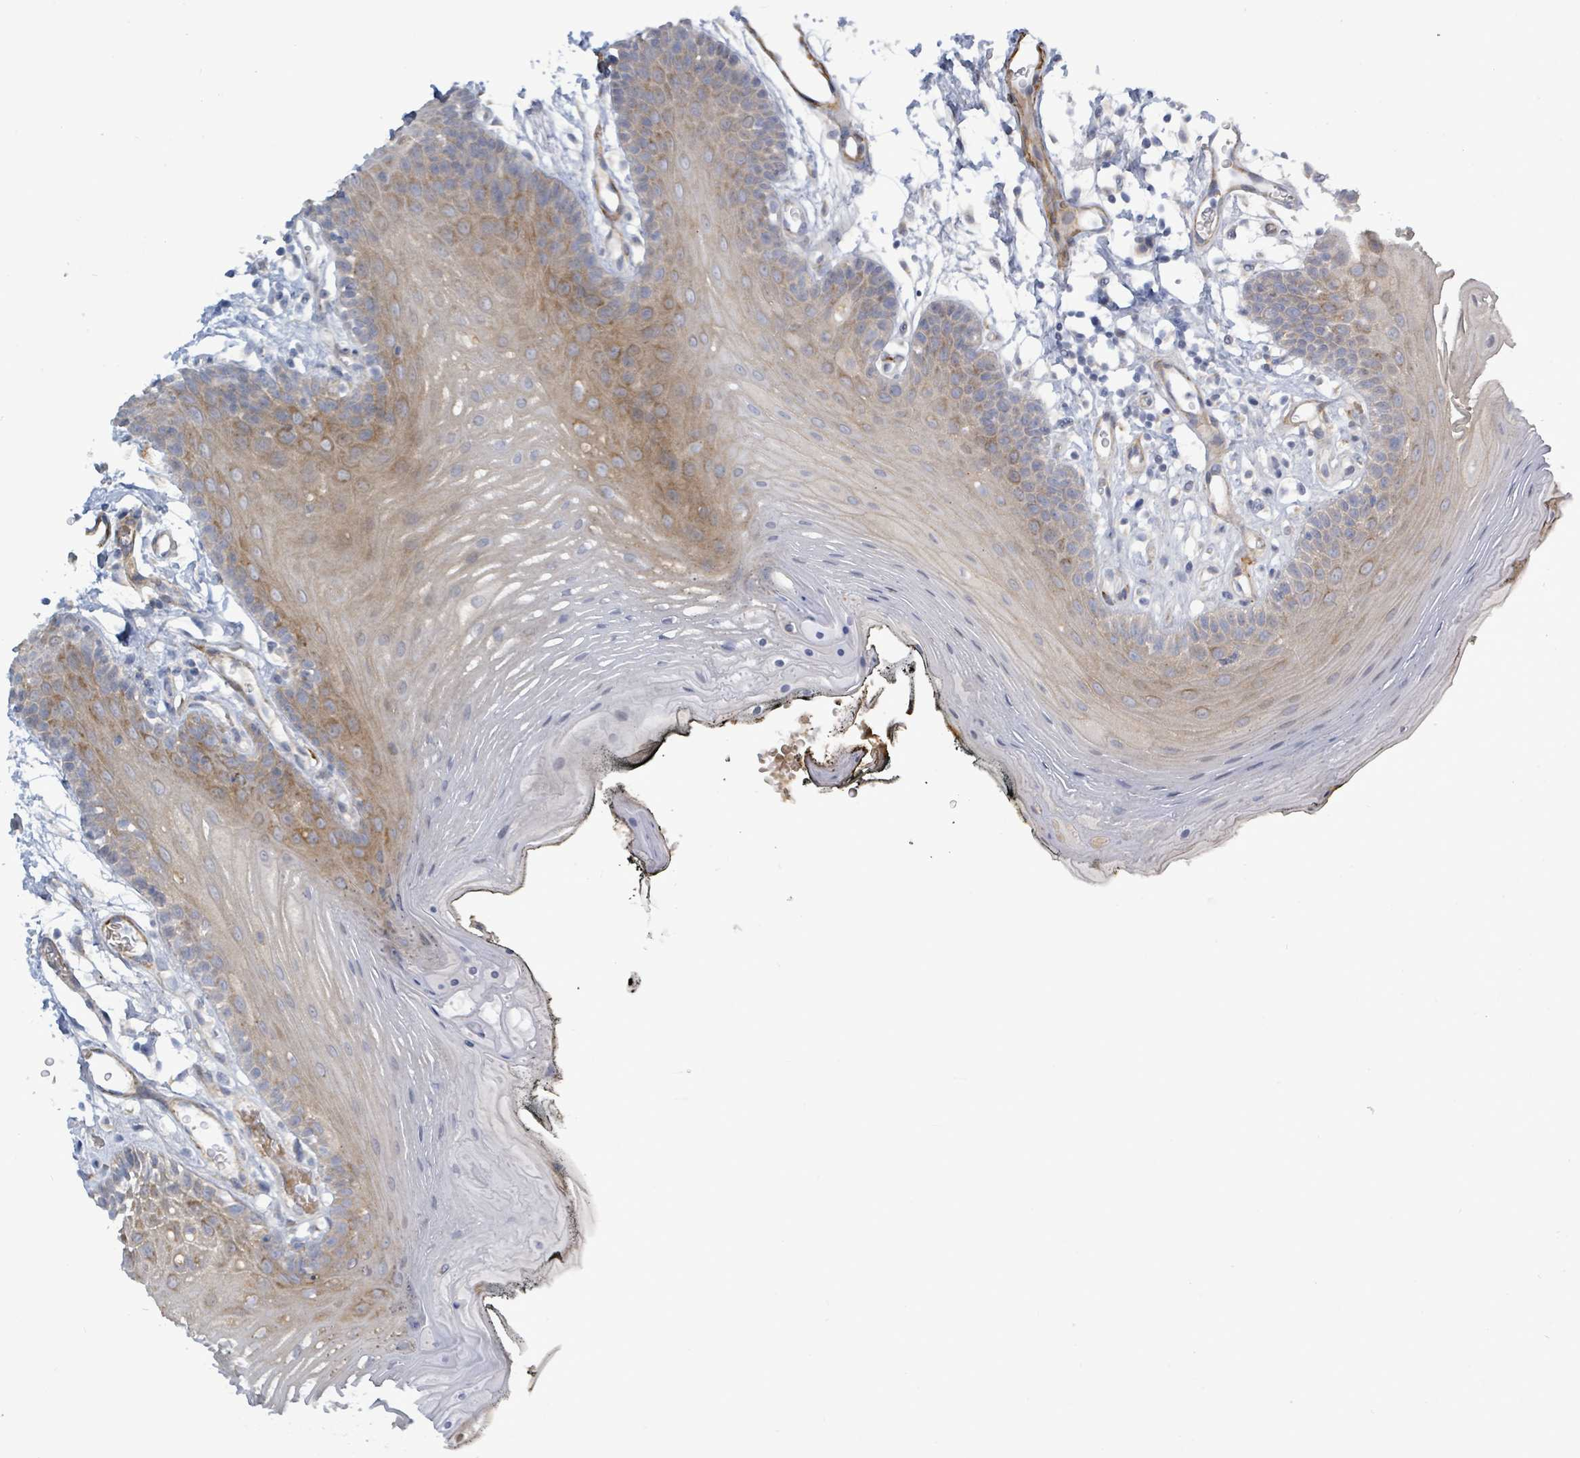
{"staining": {"intensity": "moderate", "quantity": "<25%", "location": "cytoplasmic/membranous"}, "tissue": "oral mucosa", "cell_type": "Squamous epithelial cells", "image_type": "normal", "snomed": [{"axis": "morphology", "description": "Normal tissue, NOS"}, {"axis": "topography", "description": "Oral tissue"}, {"axis": "topography", "description": "Tounge, NOS"}], "caption": "This photomicrograph exhibits immunohistochemistry (IHC) staining of benign oral mucosa, with low moderate cytoplasmic/membranous expression in approximately <25% of squamous epithelial cells.", "gene": "DMRTC1B", "patient": {"sex": "female", "age": 81}}